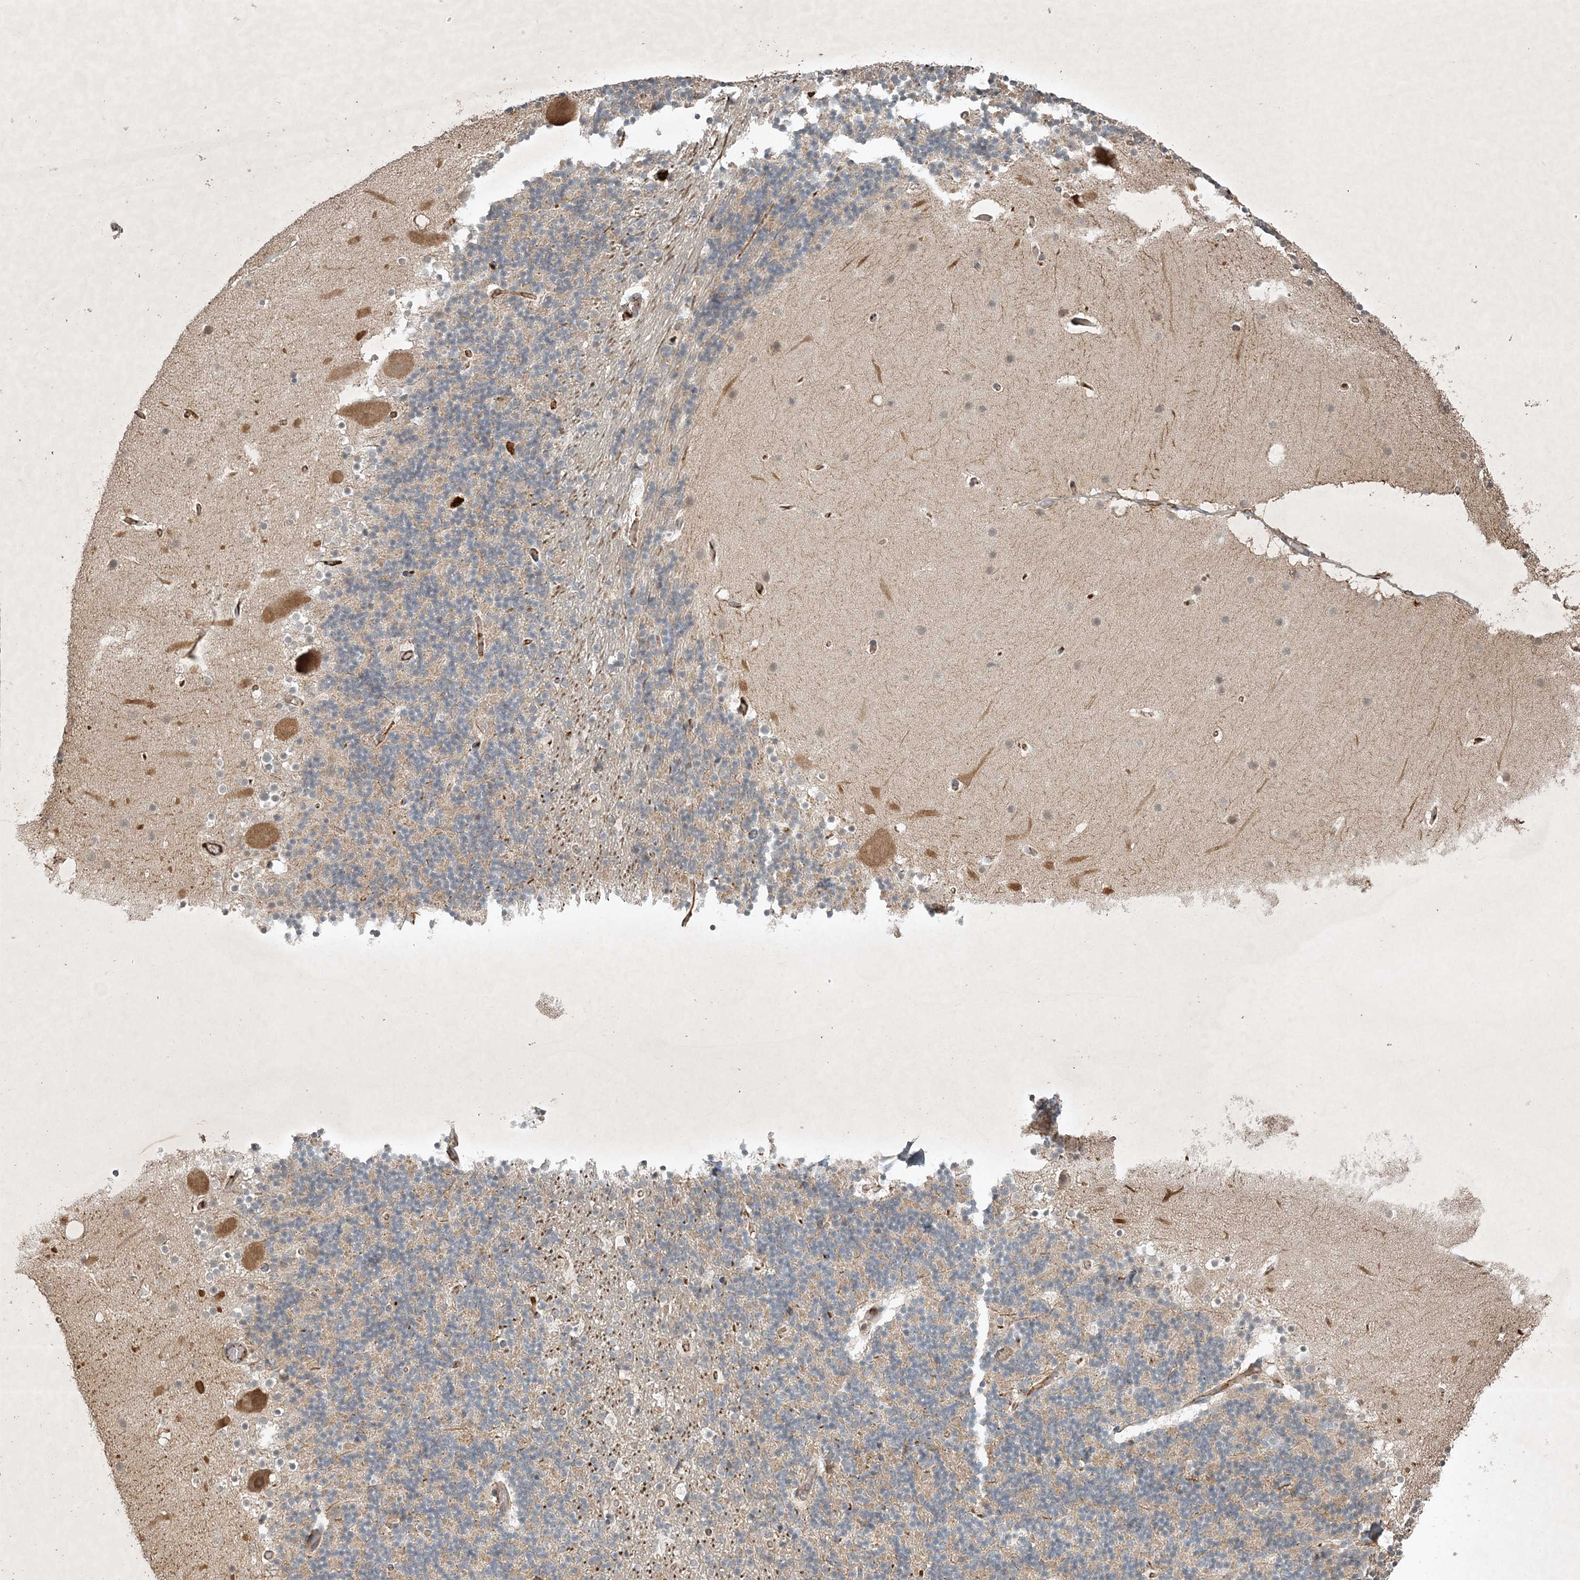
{"staining": {"intensity": "weak", "quantity": "25%-75%", "location": "cytoplasmic/membranous"}, "tissue": "cerebellum", "cell_type": "Cells in granular layer", "image_type": "normal", "snomed": [{"axis": "morphology", "description": "Normal tissue, NOS"}, {"axis": "topography", "description": "Cerebellum"}], "caption": "This image reveals immunohistochemistry staining of unremarkable human cerebellum, with low weak cytoplasmic/membranous staining in about 25%-75% of cells in granular layer.", "gene": "TNFAIP6", "patient": {"sex": "male", "age": 57}}